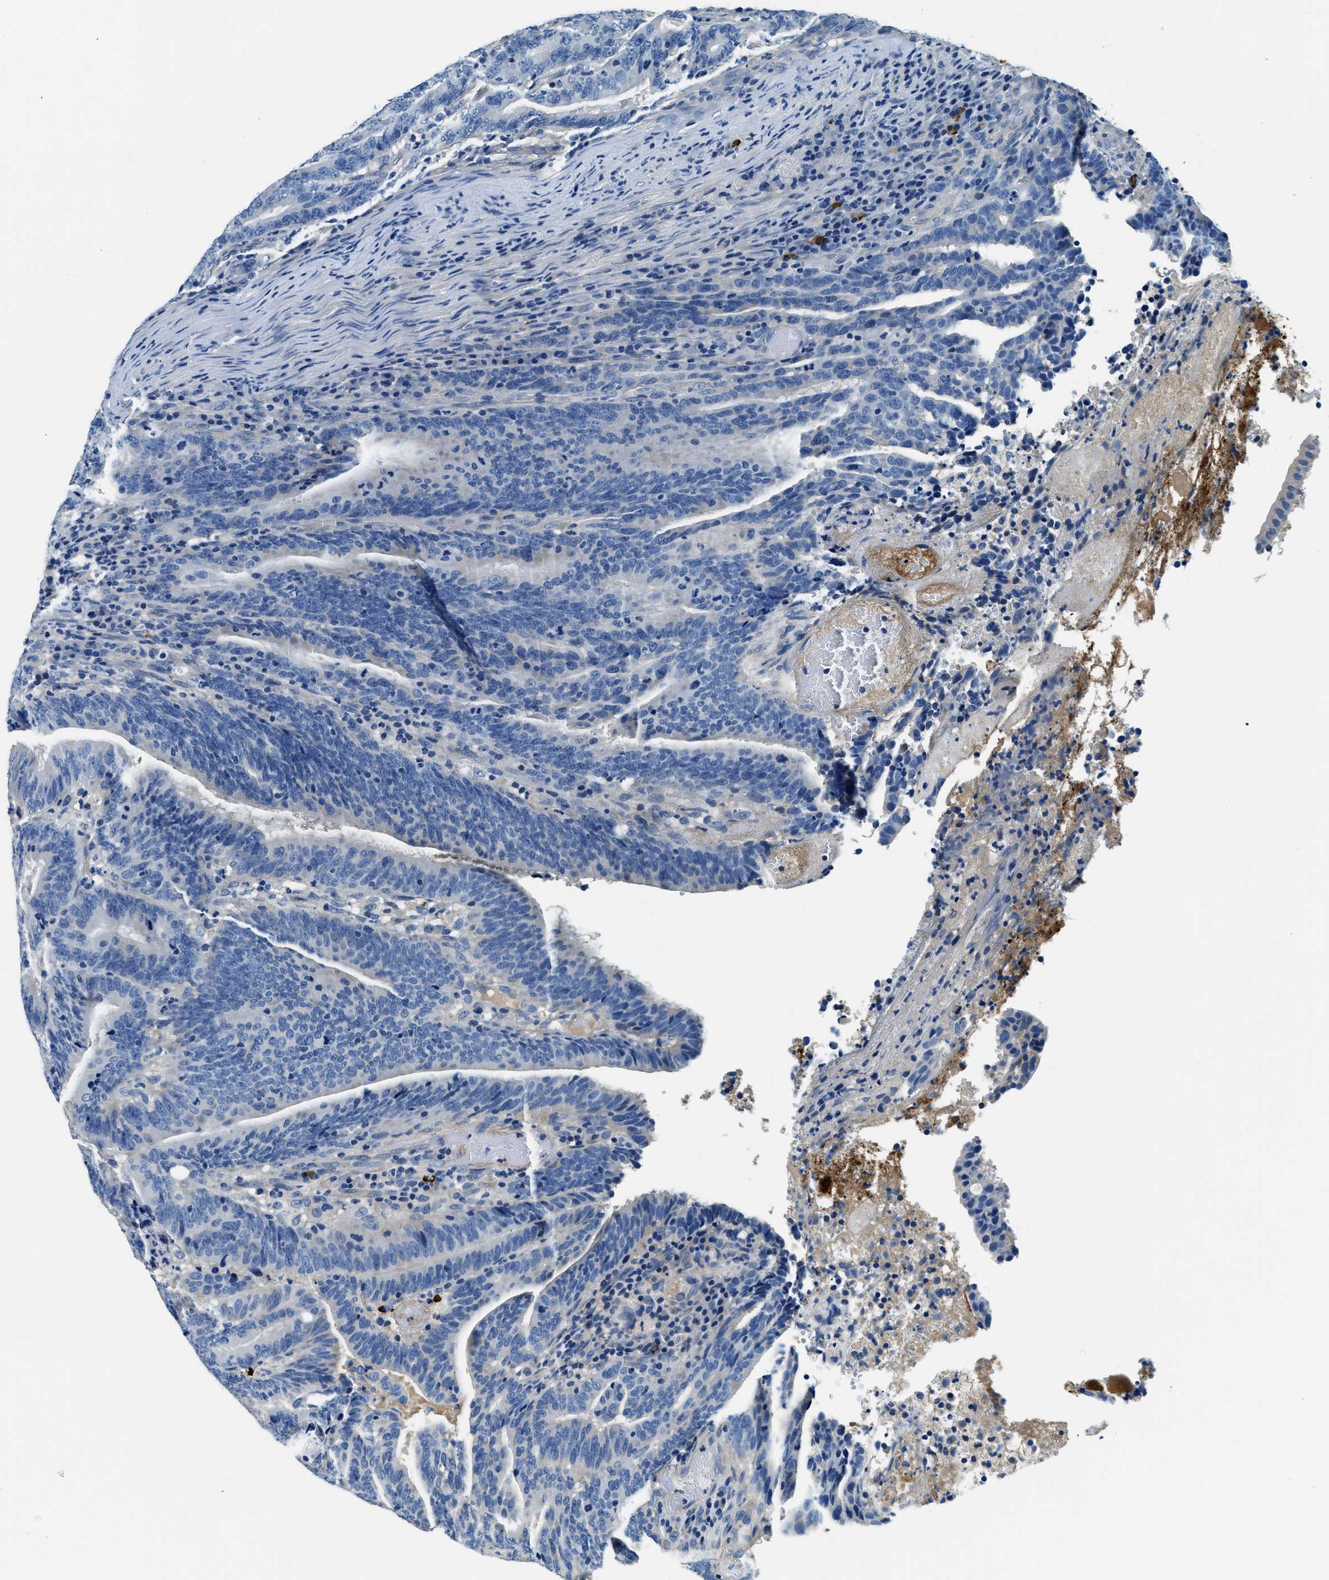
{"staining": {"intensity": "negative", "quantity": "none", "location": "none"}, "tissue": "colorectal cancer", "cell_type": "Tumor cells", "image_type": "cancer", "snomed": [{"axis": "morphology", "description": "Adenocarcinoma, NOS"}, {"axis": "topography", "description": "Colon"}], "caption": "High power microscopy micrograph of an IHC photomicrograph of colorectal cancer, revealing no significant staining in tumor cells.", "gene": "TMEM186", "patient": {"sex": "female", "age": 66}}